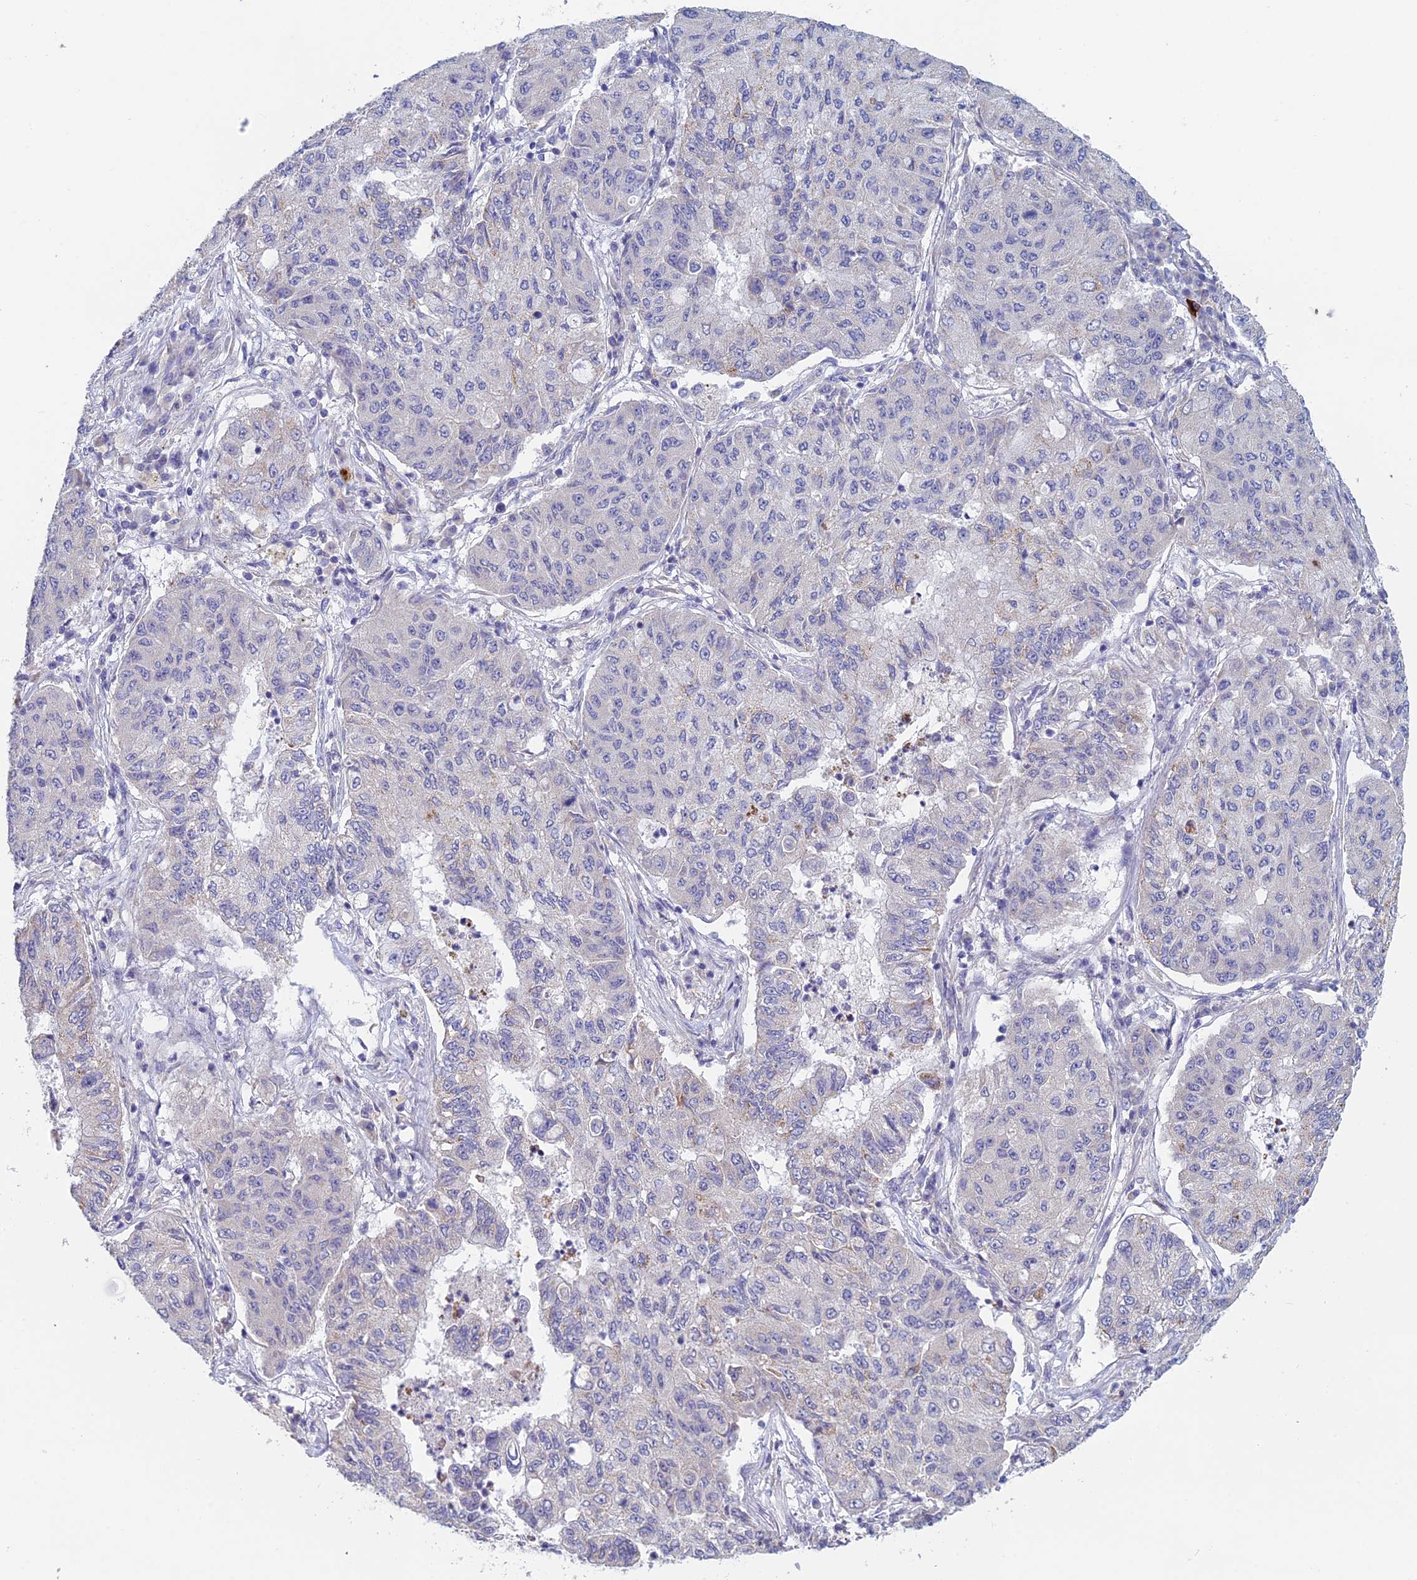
{"staining": {"intensity": "negative", "quantity": "none", "location": "none"}, "tissue": "lung cancer", "cell_type": "Tumor cells", "image_type": "cancer", "snomed": [{"axis": "morphology", "description": "Squamous cell carcinoma, NOS"}, {"axis": "topography", "description": "Lung"}], "caption": "A high-resolution photomicrograph shows IHC staining of squamous cell carcinoma (lung), which exhibits no significant expression in tumor cells.", "gene": "GIPC1", "patient": {"sex": "male", "age": 74}}